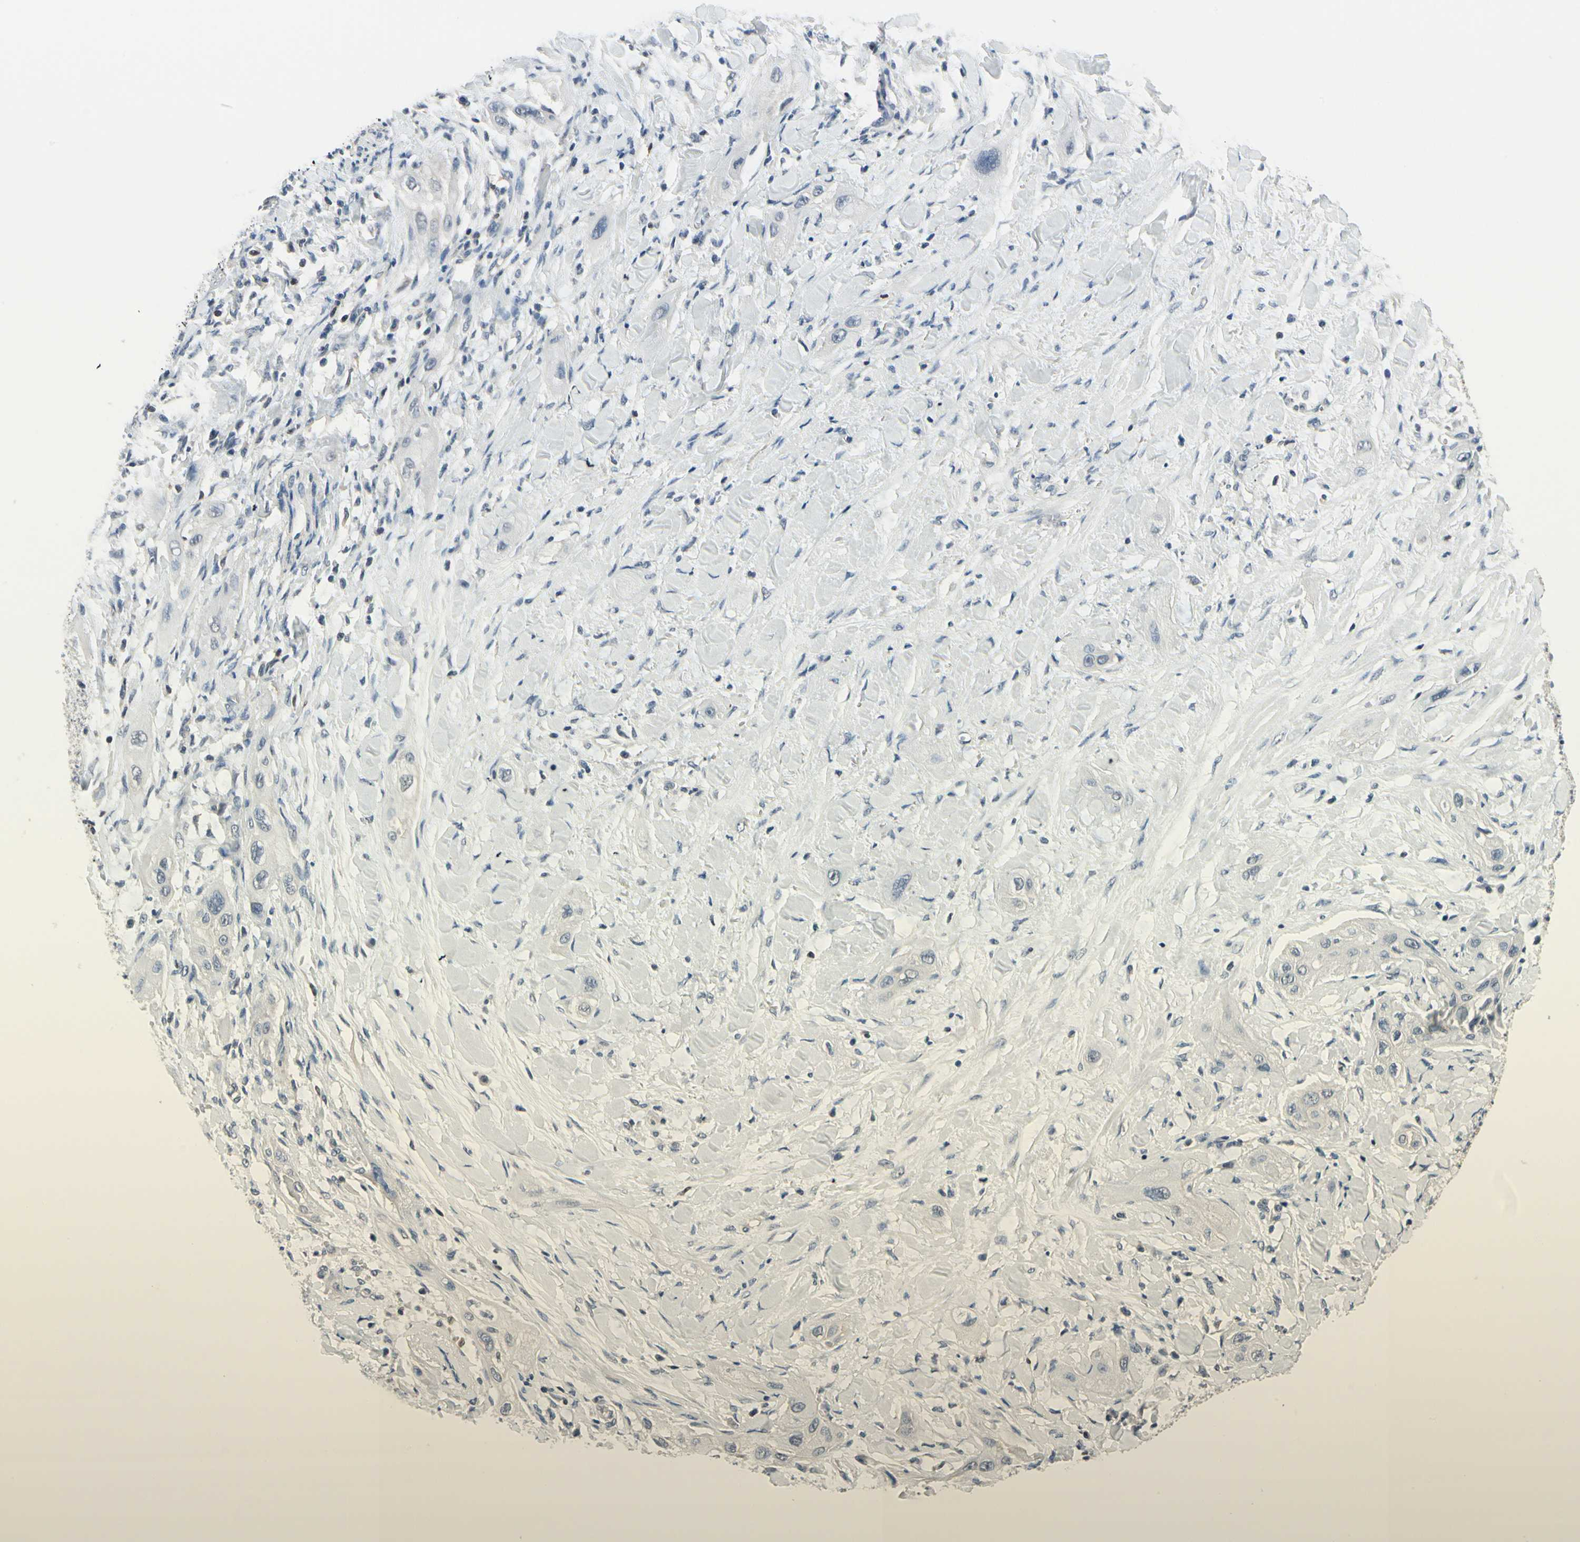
{"staining": {"intensity": "negative", "quantity": "none", "location": "none"}, "tissue": "lung cancer", "cell_type": "Tumor cells", "image_type": "cancer", "snomed": [{"axis": "morphology", "description": "Squamous cell carcinoma, NOS"}, {"axis": "topography", "description": "Lung"}], "caption": "Human squamous cell carcinoma (lung) stained for a protein using immunohistochemistry shows no expression in tumor cells.", "gene": "NFATC2", "patient": {"sex": "female", "age": 47}}